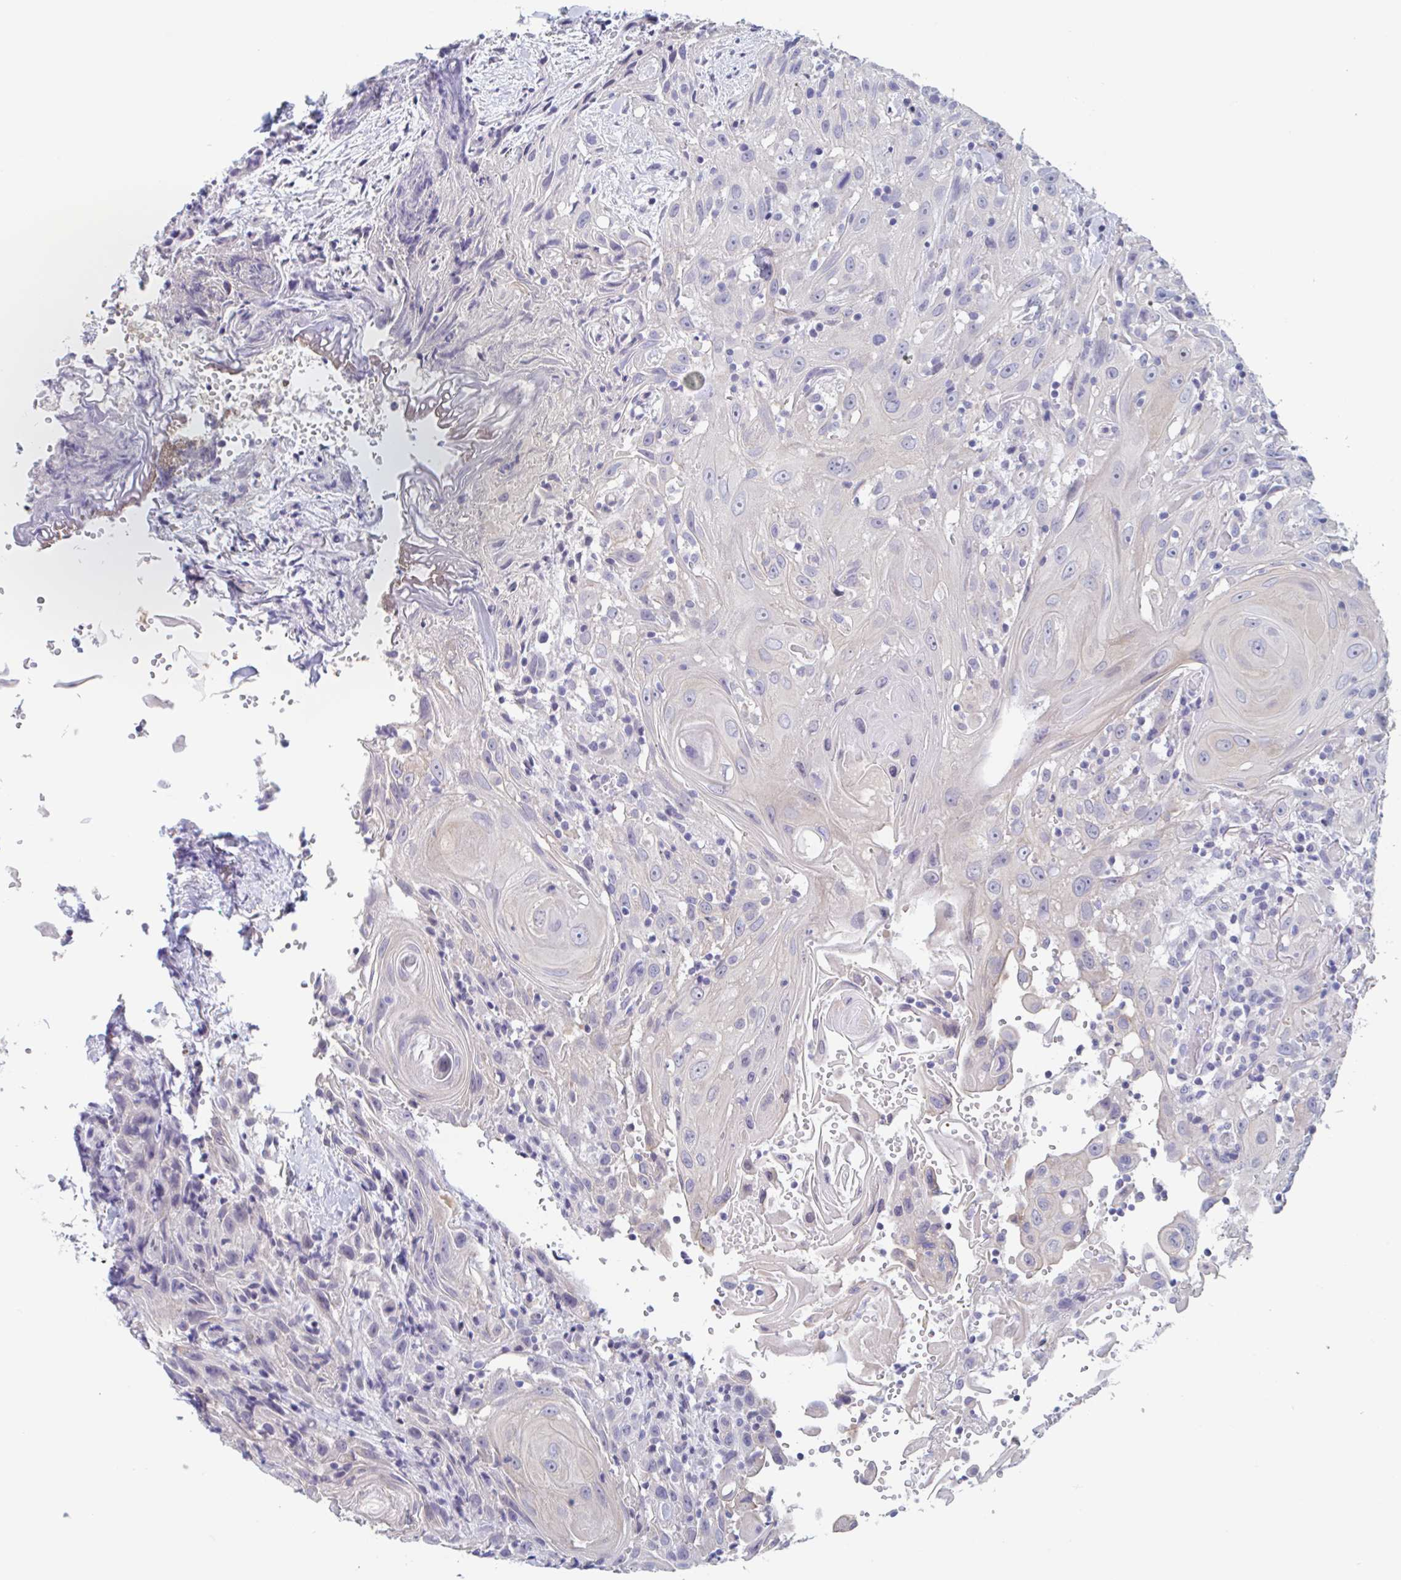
{"staining": {"intensity": "negative", "quantity": "none", "location": "none"}, "tissue": "head and neck cancer", "cell_type": "Tumor cells", "image_type": "cancer", "snomed": [{"axis": "morphology", "description": "Squamous cell carcinoma, NOS"}, {"axis": "topography", "description": "Head-Neck"}], "caption": "The image displays no significant staining in tumor cells of head and neck squamous cell carcinoma.", "gene": "UNKL", "patient": {"sex": "female", "age": 95}}